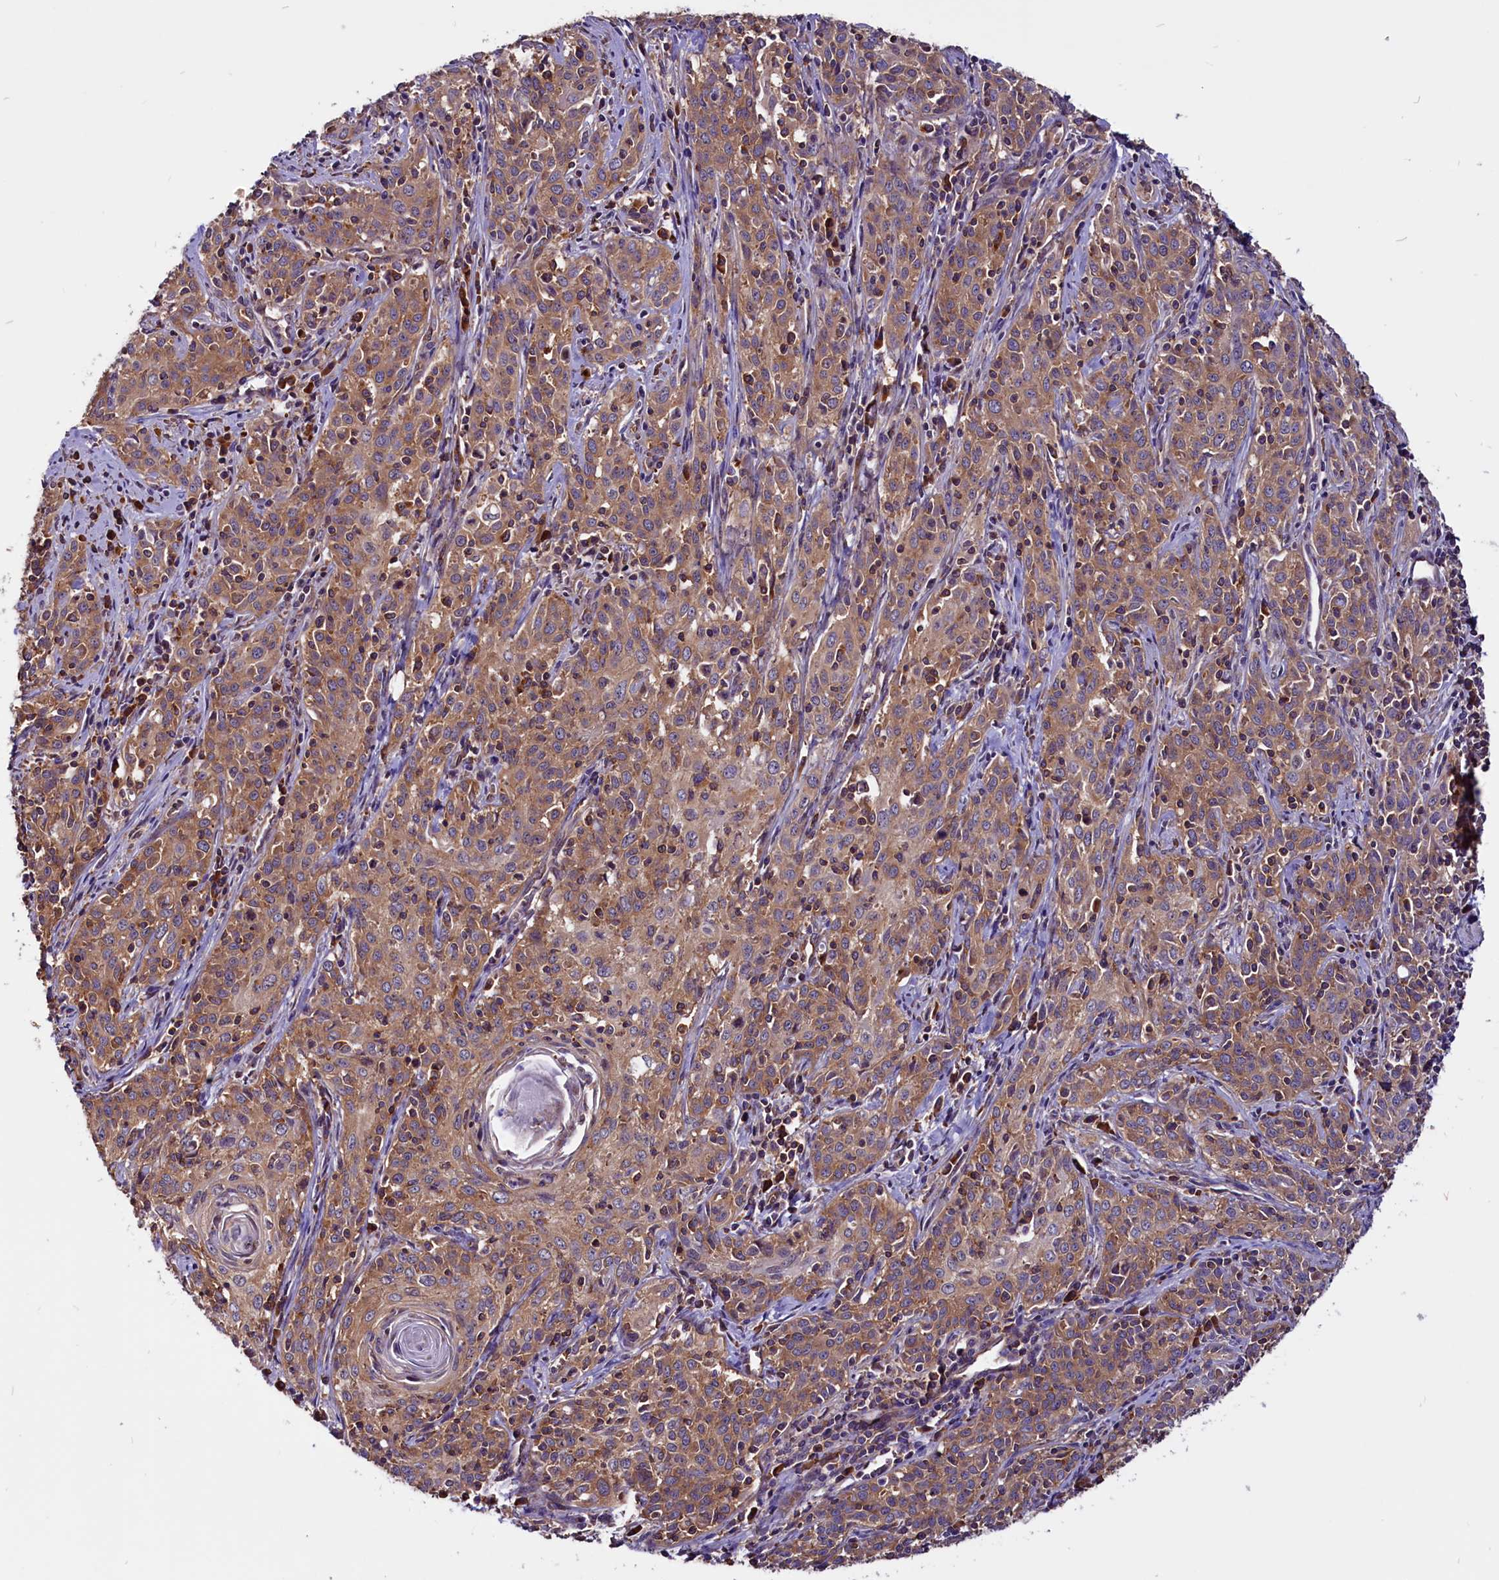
{"staining": {"intensity": "moderate", "quantity": ">75%", "location": "cytoplasmic/membranous"}, "tissue": "cervical cancer", "cell_type": "Tumor cells", "image_type": "cancer", "snomed": [{"axis": "morphology", "description": "Squamous cell carcinoma, NOS"}, {"axis": "topography", "description": "Cervix"}], "caption": "Approximately >75% of tumor cells in human cervical cancer demonstrate moderate cytoplasmic/membranous protein positivity as visualized by brown immunohistochemical staining.", "gene": "EIF3G", "patient": {"sex": "female", "age": 57}}